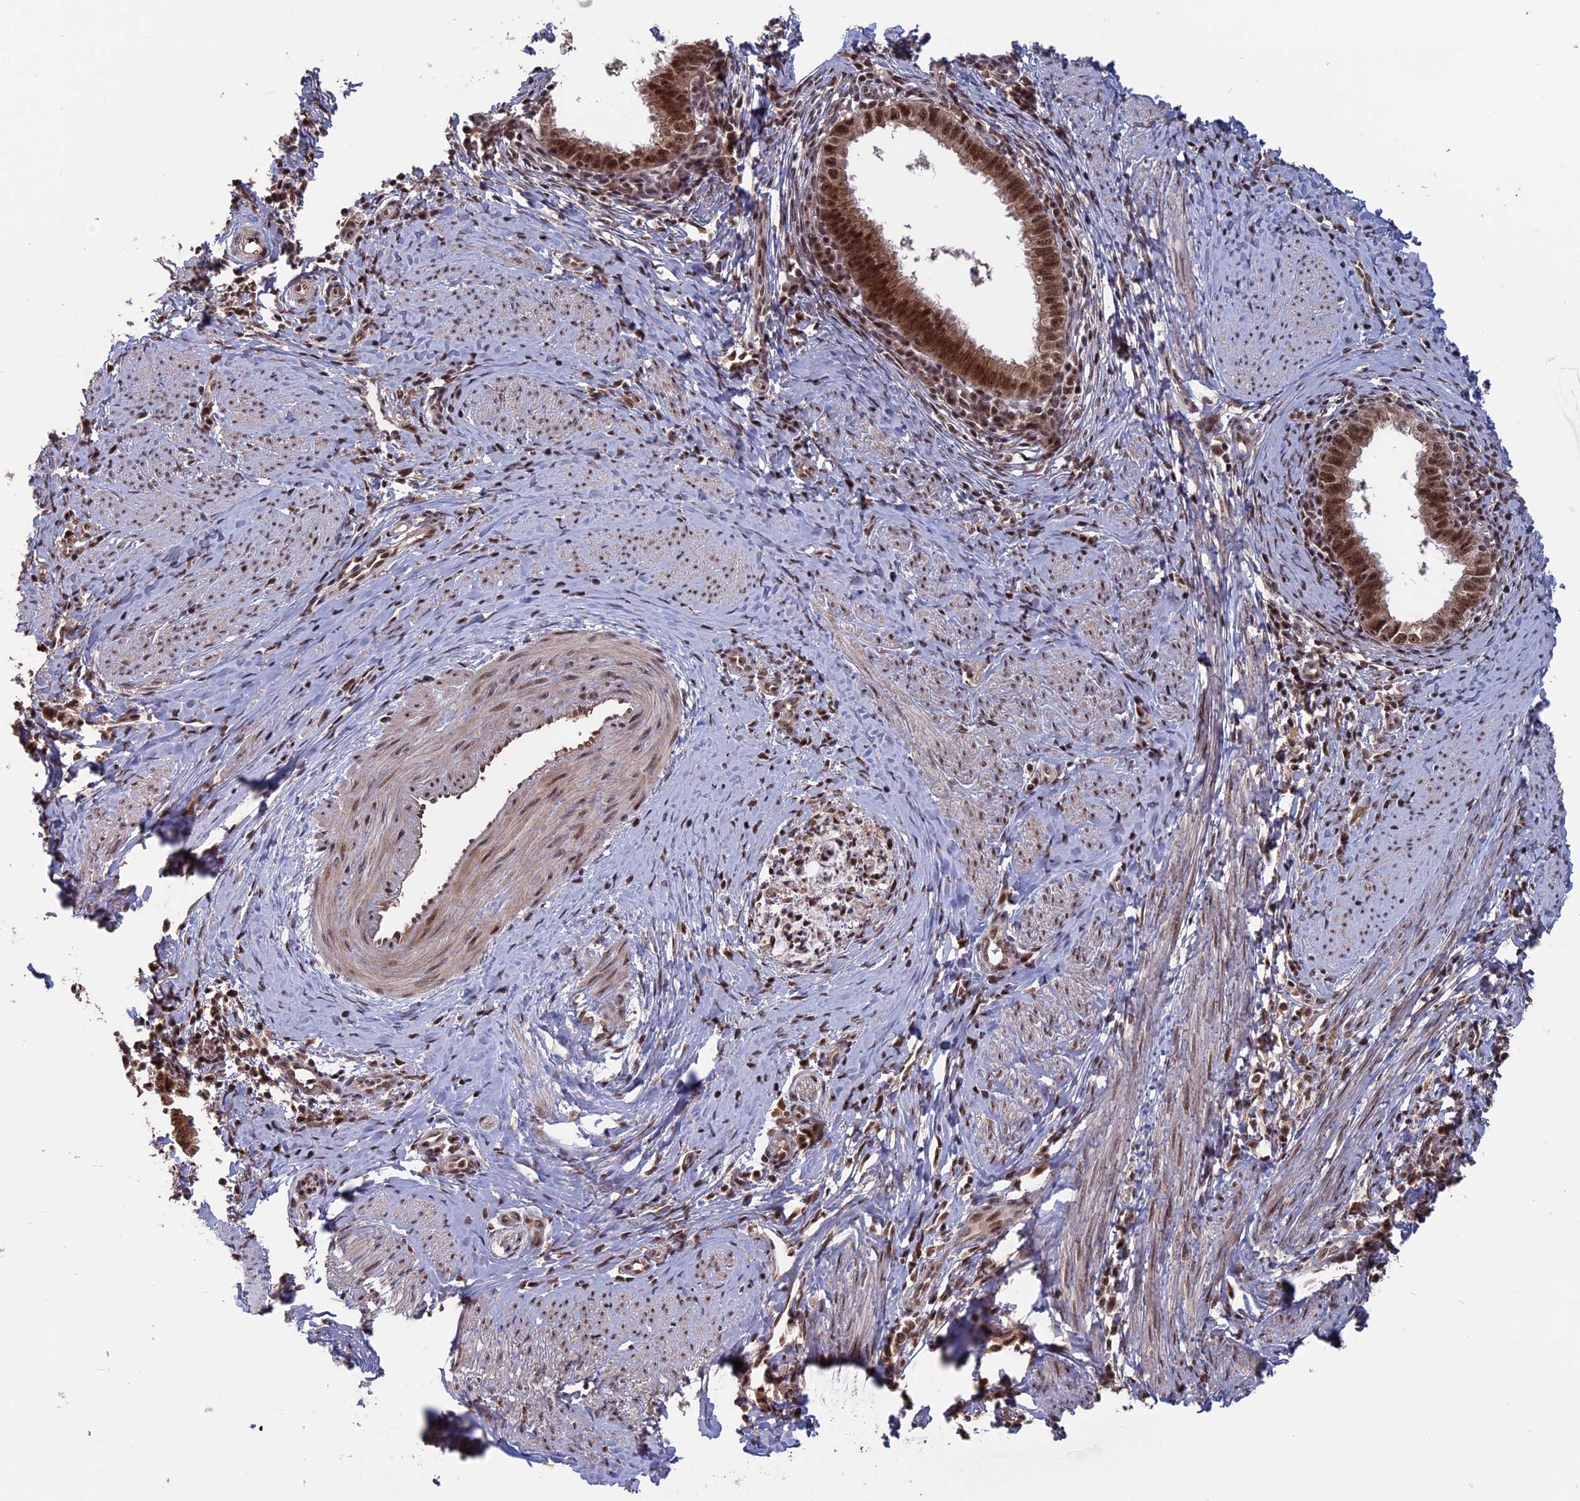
{"staining": {"intensity": "moderate", "quantity": ">75%", "location": "nuclear"}, "tissue": "cervical cancer", "cell_type": "Tumor cells", "image_type": "cancer", "snomed": [{"axis": "morphology", "description": "Adenocarcinoma, NOS"}, {"axis": "topography", "description": "Cervix"}], "caption": "Tumor cells display medium levels of moderate nuclear staining in approximately >75% of cells in adenocarcinoma (cervical).", "gene": "CACTIN", "patient": {"sex": "female", "age": 36}}